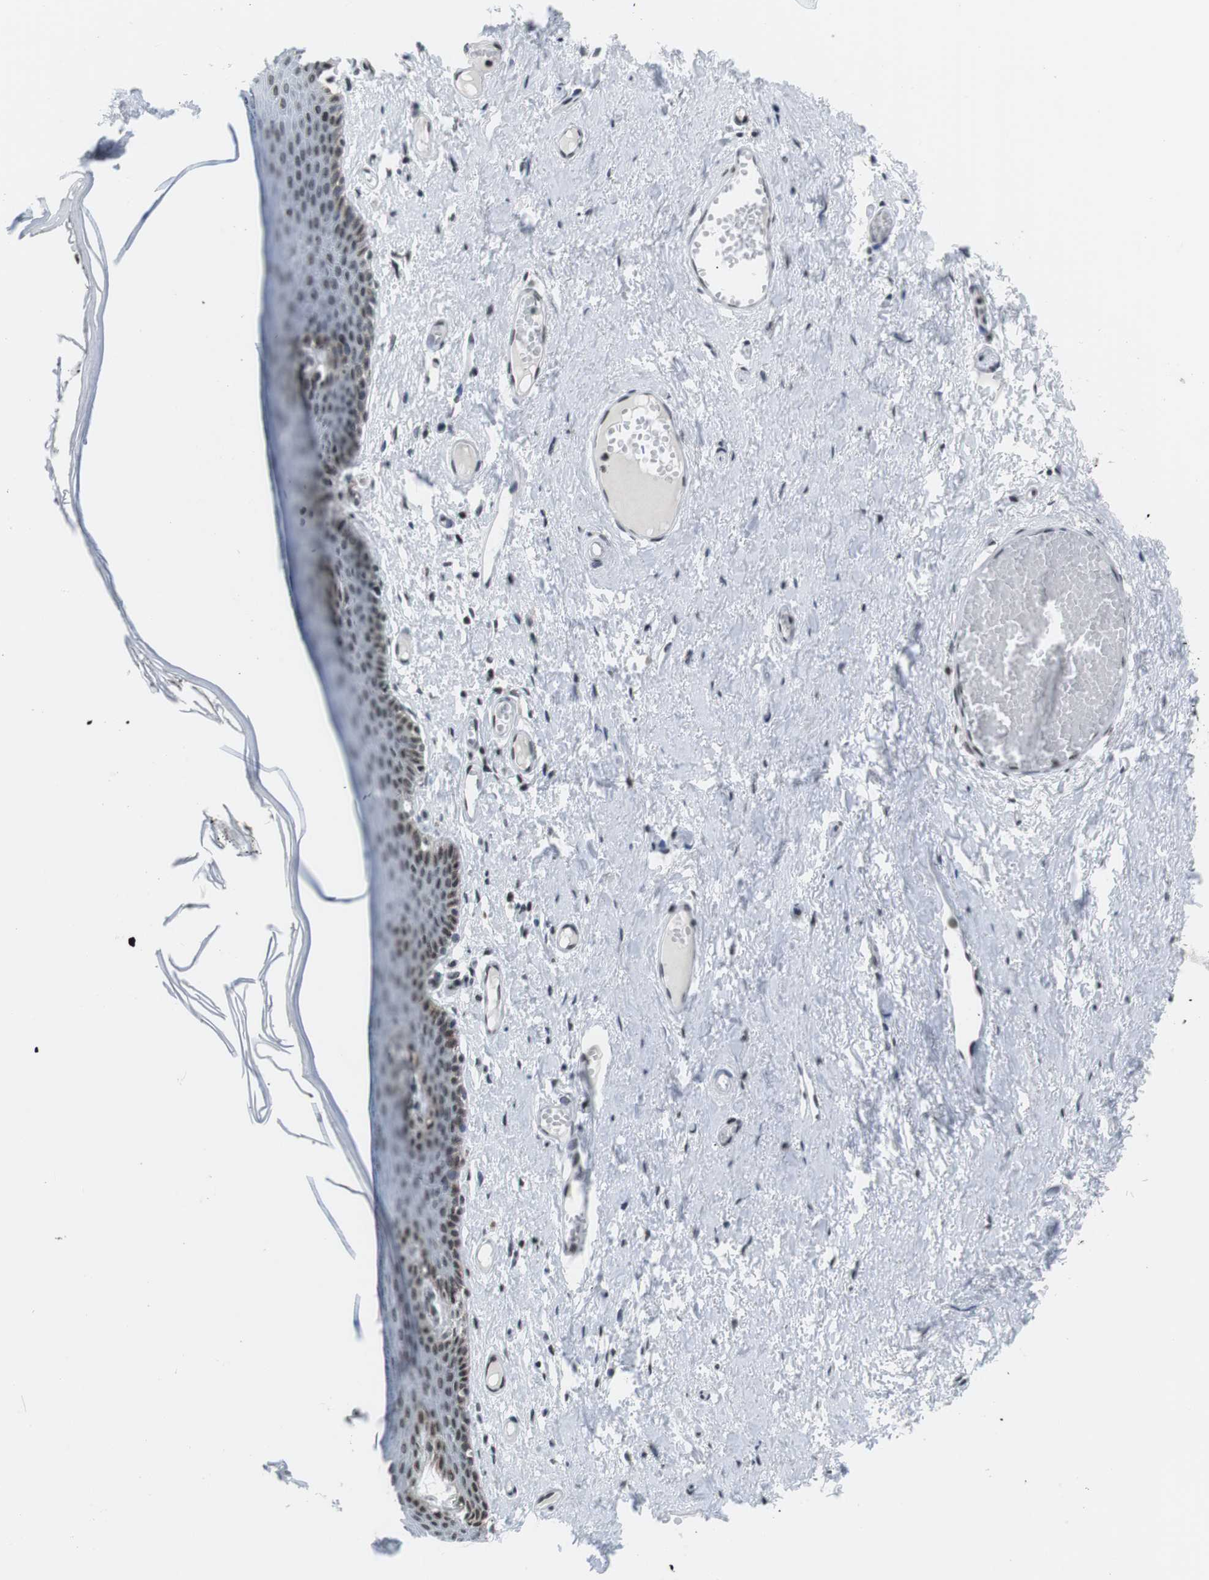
{"staining": {"intensity": "weak", "quantity": "25%-75%", "location": "nuclear"}, "tissue": "skin", "cell_type": "Epidermal cells", "image_type": "normal", "snomed": [{"axis": "morphology", "description": "Normal tissue, NOS"}, {"axis": "topography", "description": "Adipose tissue"}, {"axis": "topography", "description": "Vascular tissue"}, {"axis": "topography", "description": "Anal"}, {"axis": "topography", "description": "Peripheral nerve tissue"}], "caption": "This histopathology image displays immunohistochemistry staining of benign skin, with low weak nuclear expression in approximately 25%-75% of epidermal cells.", "gene": "E2F2", "patient": {"sex": "female", "age": 54}}